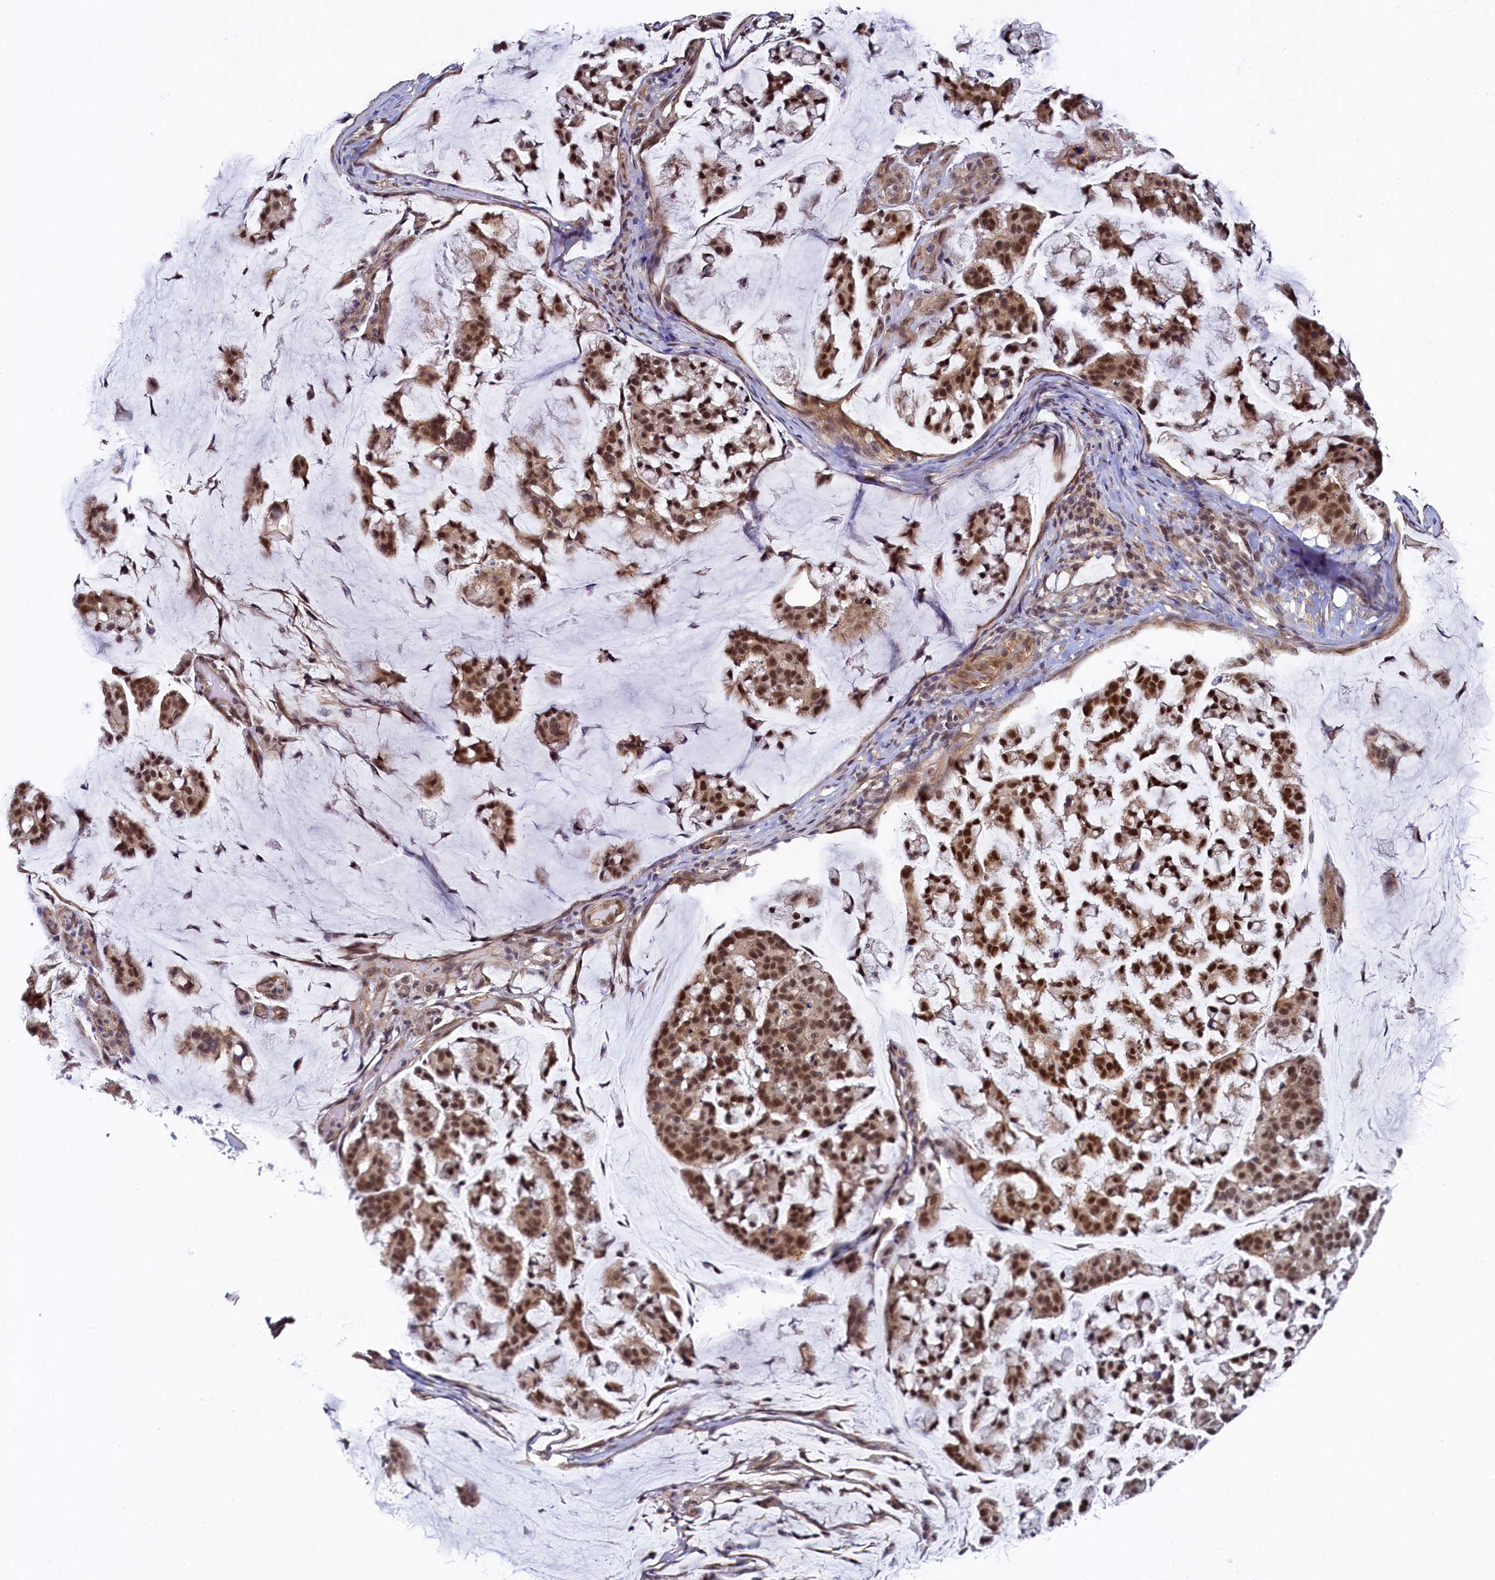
{"staining": {"intensity": "strong", "quantity": ">75%", "location": "cytoplasmic/membranous,nuclear"}, "tissue": "stomach cancer", "cell_type": "Tumor cells", "image_type": "cancer", "snomed": [{"axis": "morphology", "description": "Adenocarcinoma, NOS"}, {"axis": "topography", "description": "Stomach, lower"}], "caption": "Stomach cancer stained for a protein (brown) shows strong cytoplasmic/membranous and nuclear positive positivity in about >75% of tumor cells.", "gene": "INTS14", "patient": {"sex": "male", "age": 67}}